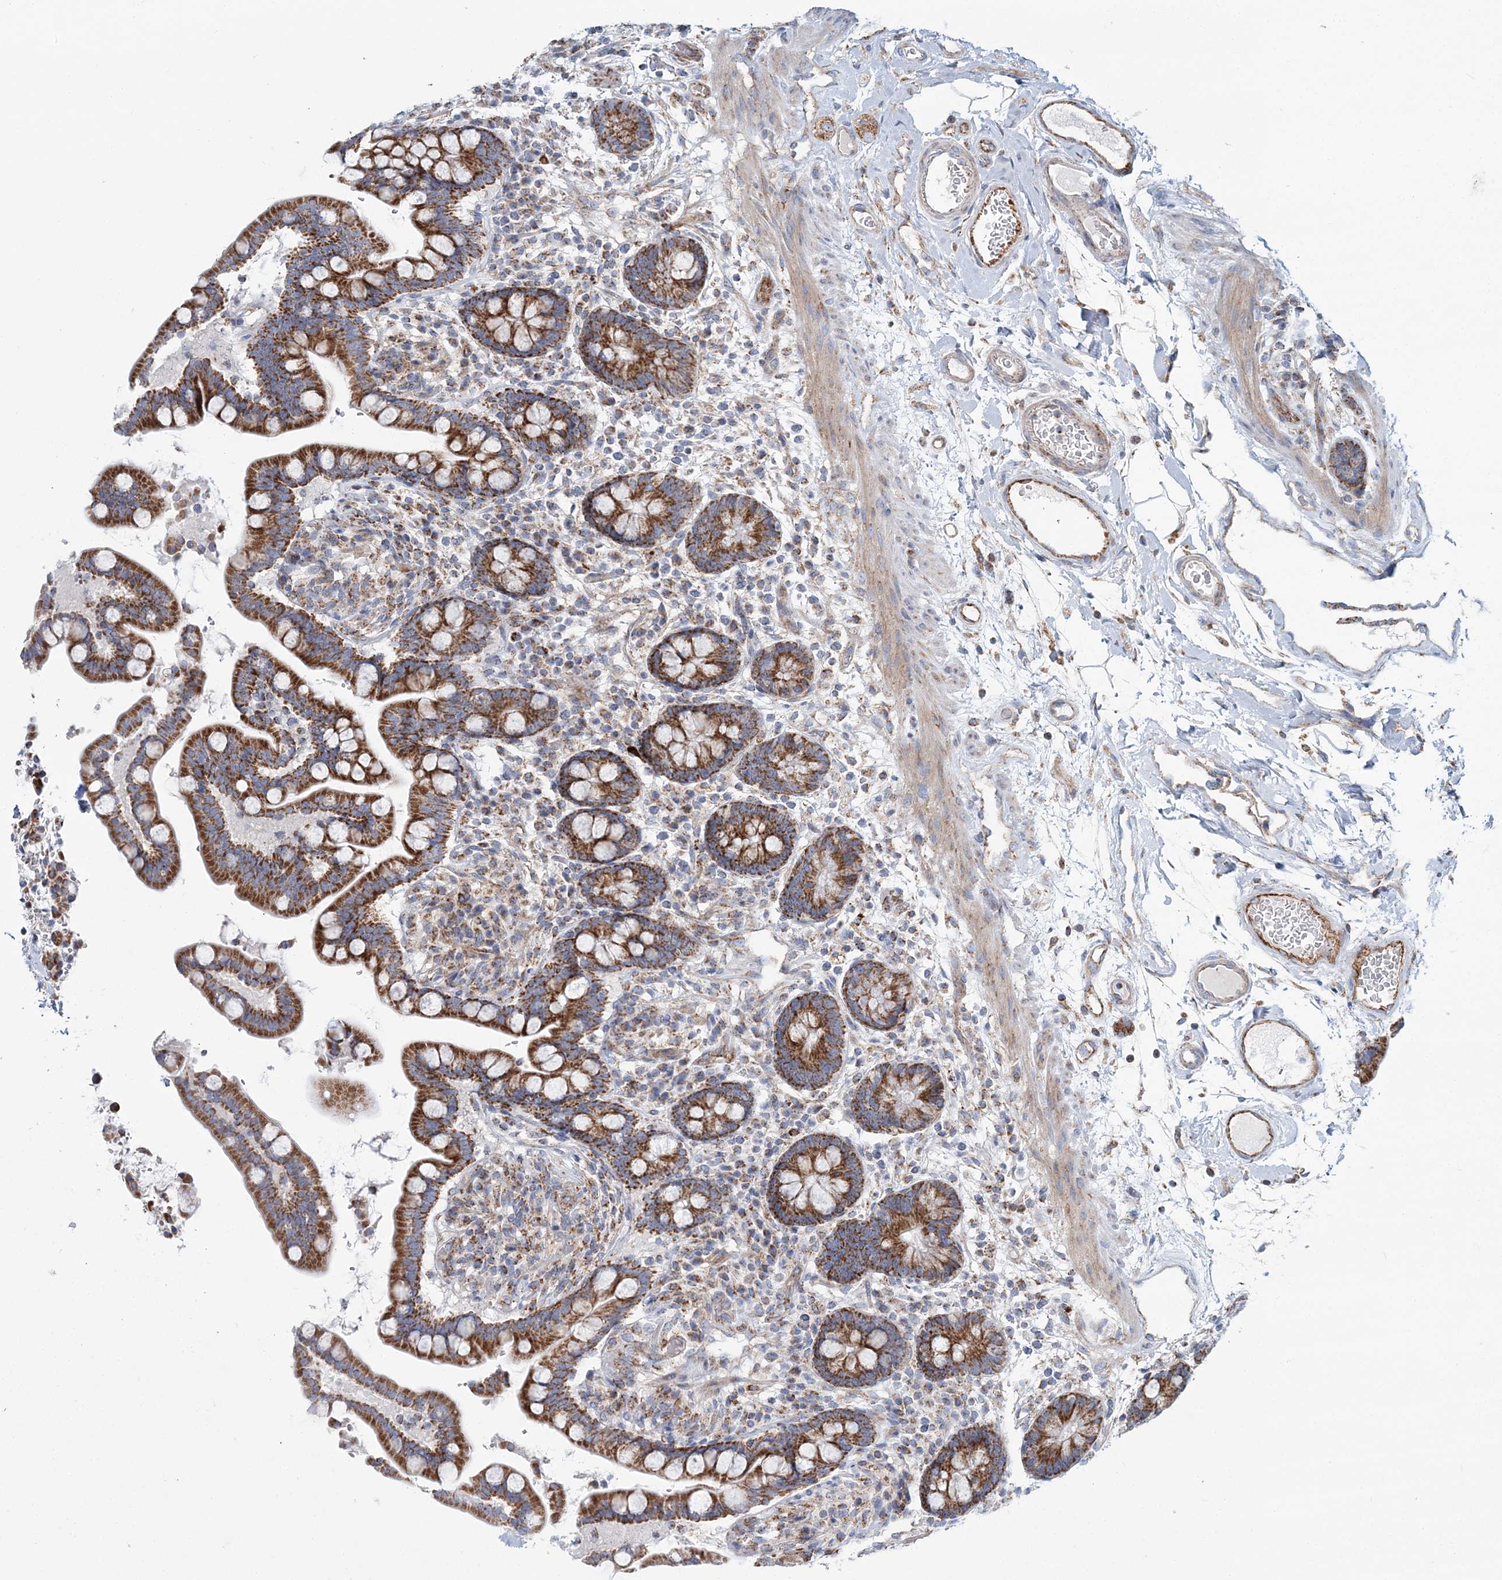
{"staining": {"intensity": "moderate", "quantity": ">75%", "location": "cytoplasmic/membranous"}, "tissue": "colon", "cell_type": "Endothelial cells", "image_type": "normal", "snomed": [{"axis": "morphology", "description": "Normal tissue, NOS"}, {"axis": "topography", "description": "Colon"}], "caption": "Colon stained for a protein (brown) exhibits moderate cytoplasmic/membranous positive staining in about >75% of endothelial cells.", "gene": "ARHGAP6", "patient": {"sex": "male", "age": 73}}